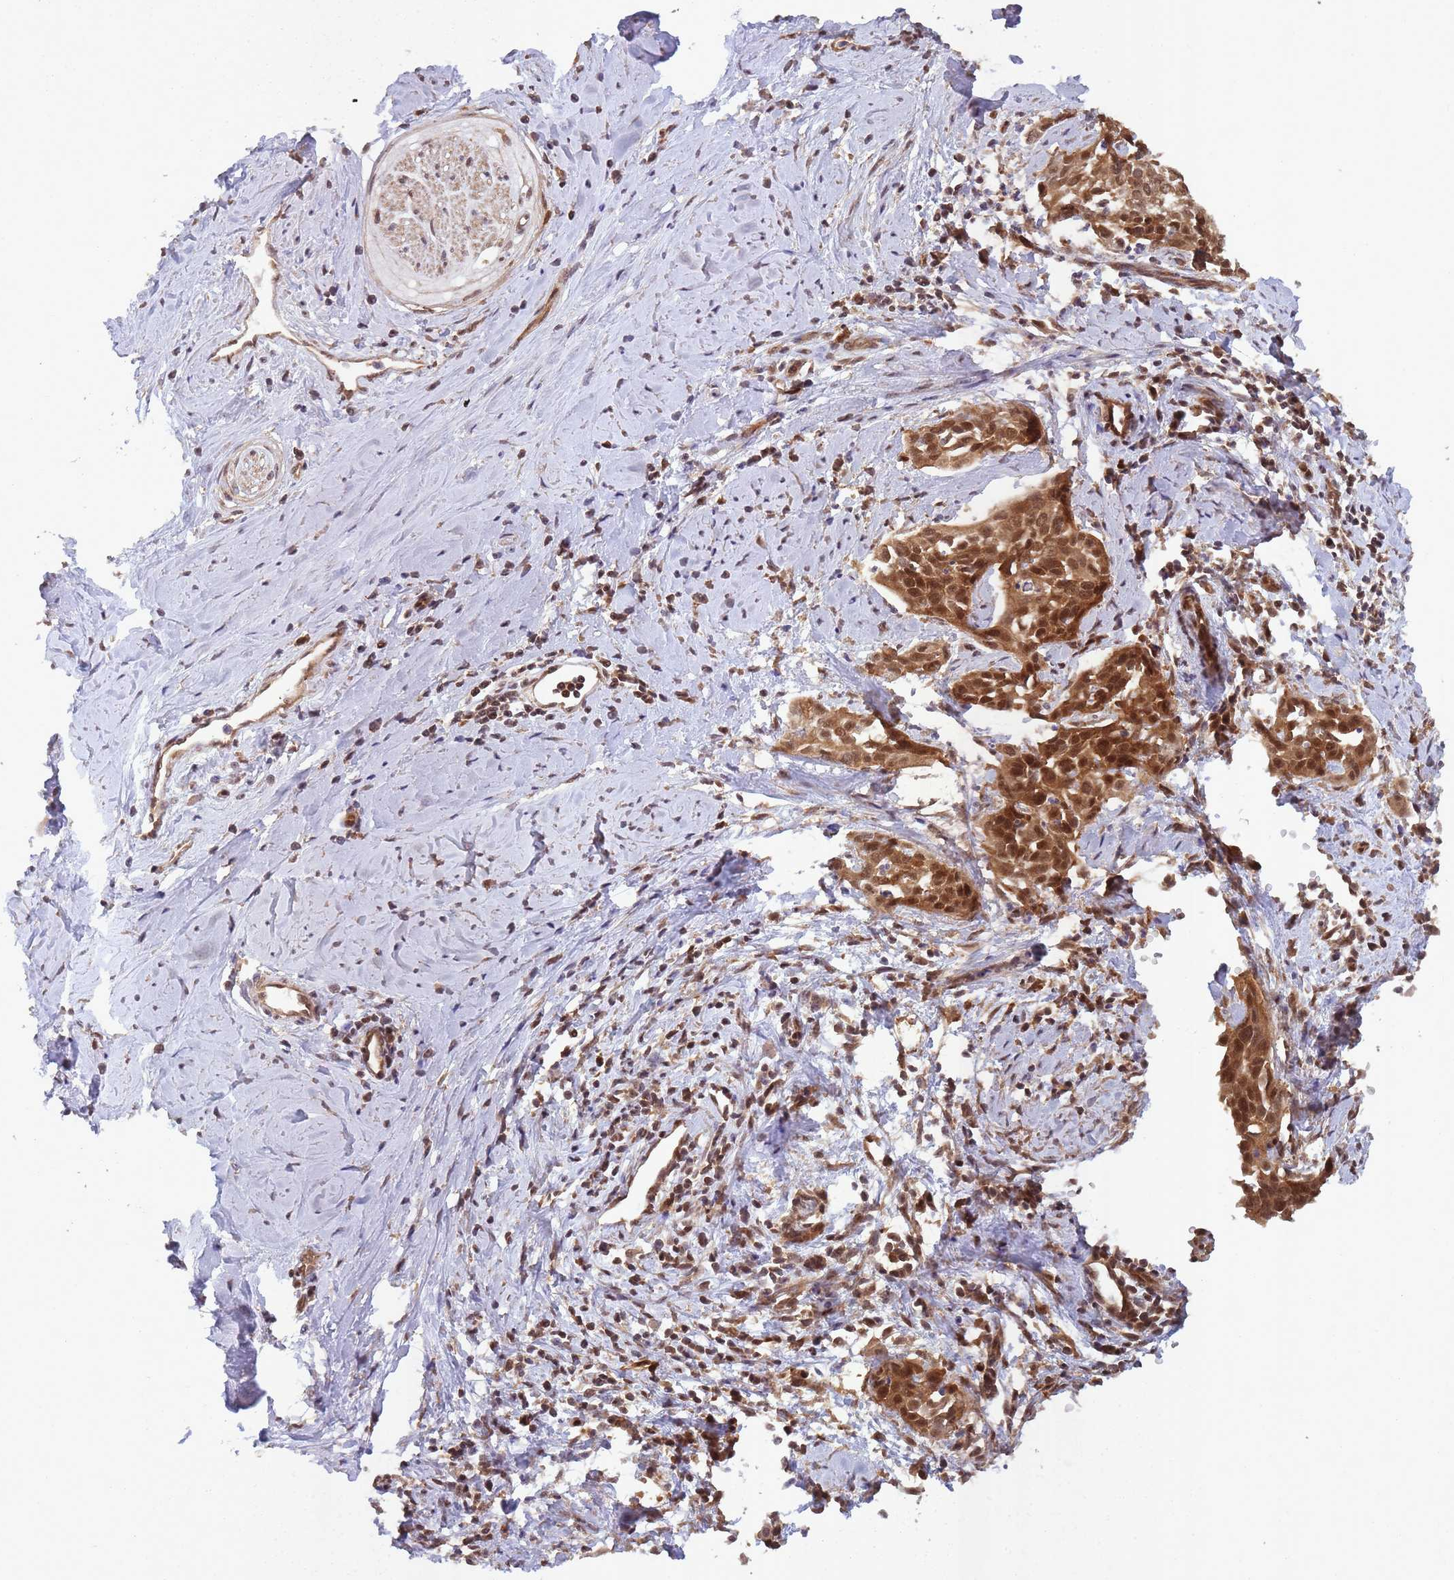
{"staining": {"intensity": "strong", "quantity": ">75%", "location": "cytoplasmic/membranous,nuclear"}, "tissue": "cervical cancer", "cell_type": "Tumor cells", "image_type": "cancer", "snomed": [{"axis": "morphology", "description": "Squamous cell carcinoma, NOS"}, {"axis": "topography", "description": "Cervix"}], "caption": "DAB immunohistochemical staining of human cervical cancer (squamous cell carcinoma) demonstrates strong cytoplasmic/membranous and nuclear protein expression in approximately >75% of tumor cells.", "gene": "PPP6R3", "patient": {"sex": "female", "age": 44}}